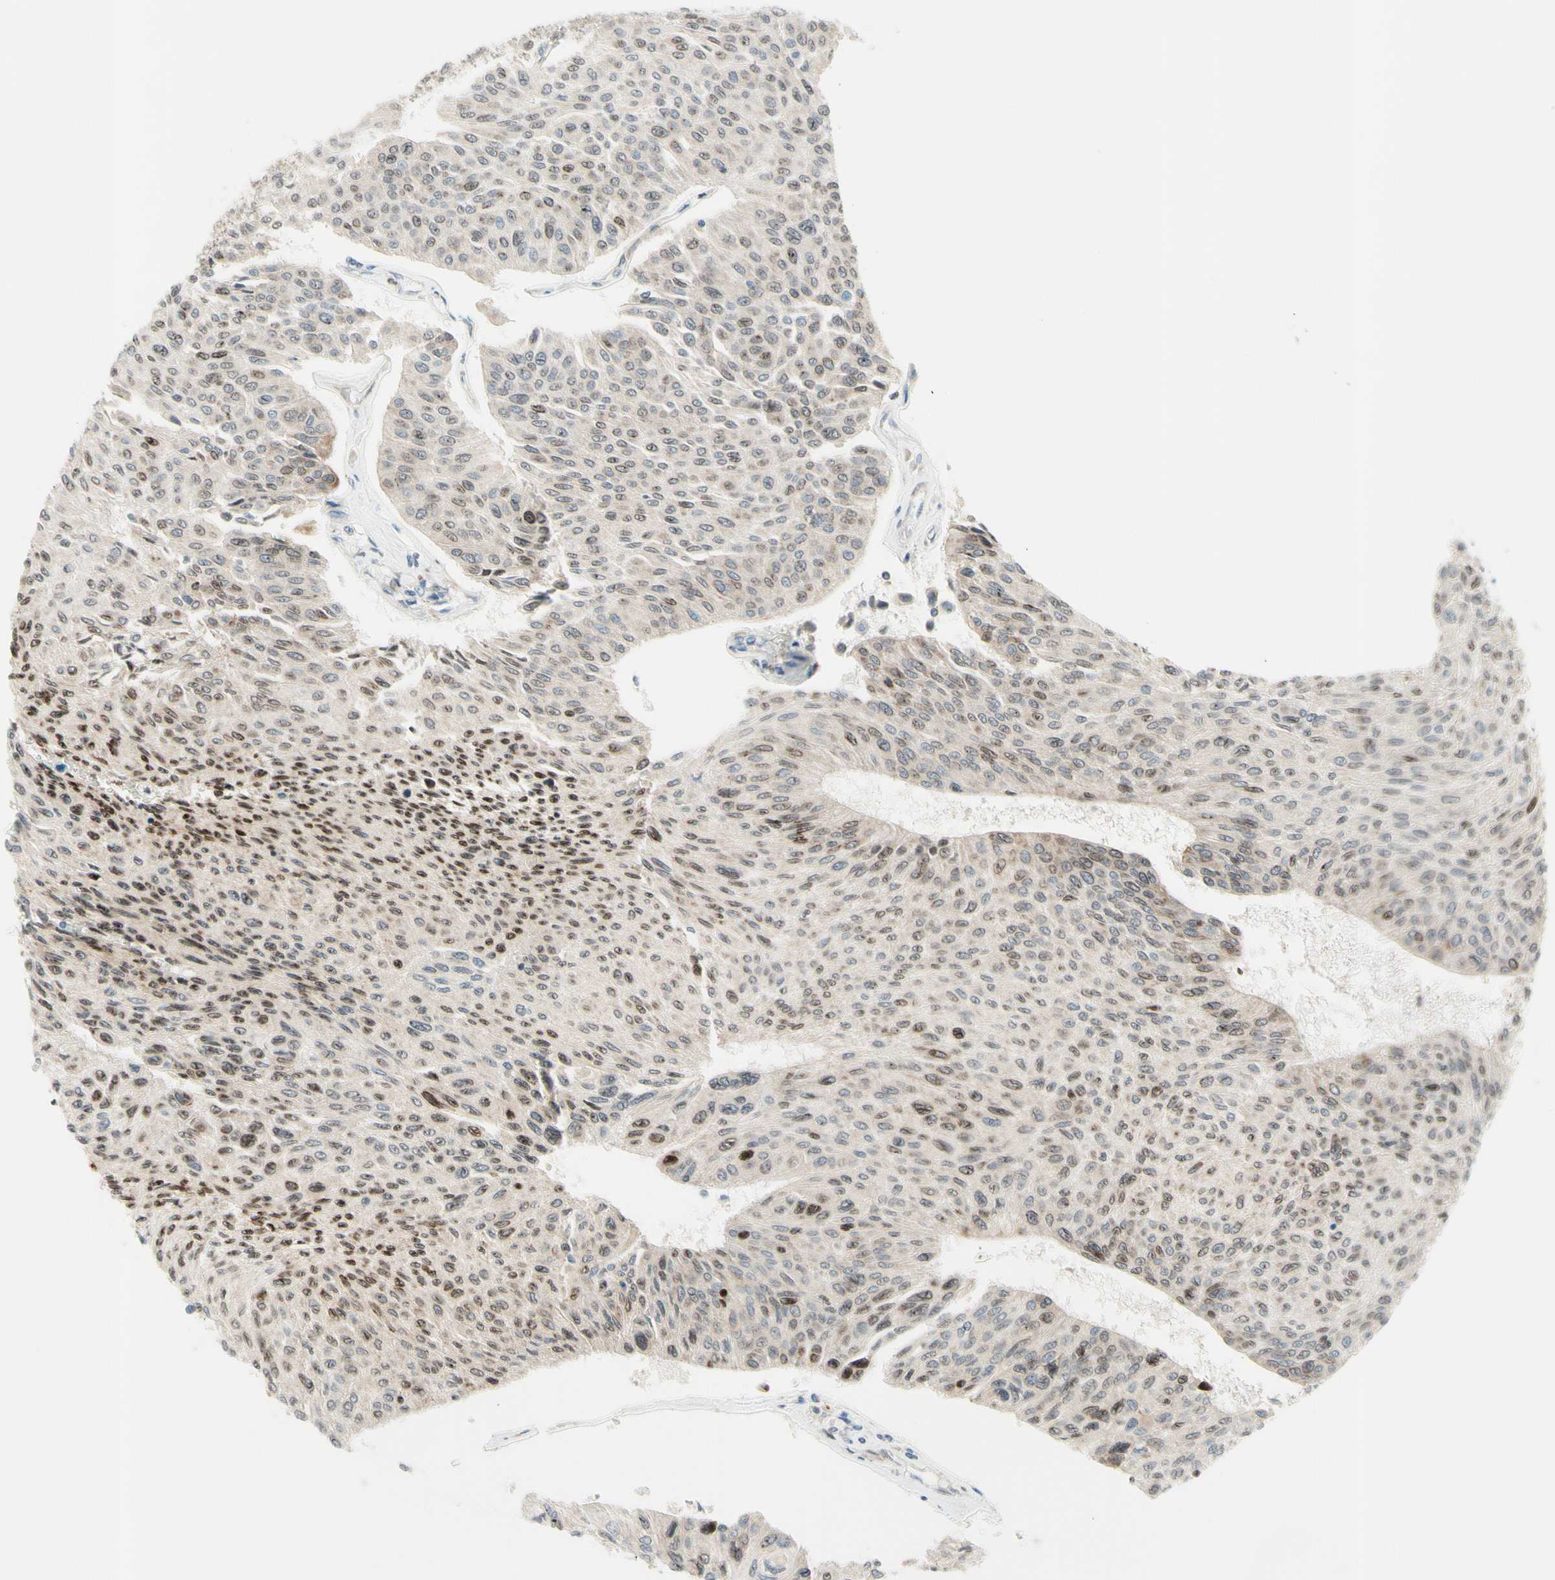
{"staining": {"intensity": "weak", "quantity": "25%-75%", "location": "cytoplasmic/membranous,nuclear"}, "tissue": "urothelial cancer", "cell_type": "Tumor cells", "image_type": "cancer", "snomed": [{"axis": "morphology", "description": "Urothelial carcinoma, High grade"}, {"axis": "topography", "description": "Urinary bladder"}], "caption": "An immunohistochemistry (IHC) photomicrograph of neoplastic tissue is shown. Protein staining in brown highlights weak cytoplasmic/membranous and nuclear positivity in high-grade urothelial carcinoma within tumor cells. The protein is stained brown, and the nuclei are stained in blue (DAB IHC with brightfield microscopy, high magnification).", "gene": "TRAF2", "patient": {"sex": "male", "age": 66}}